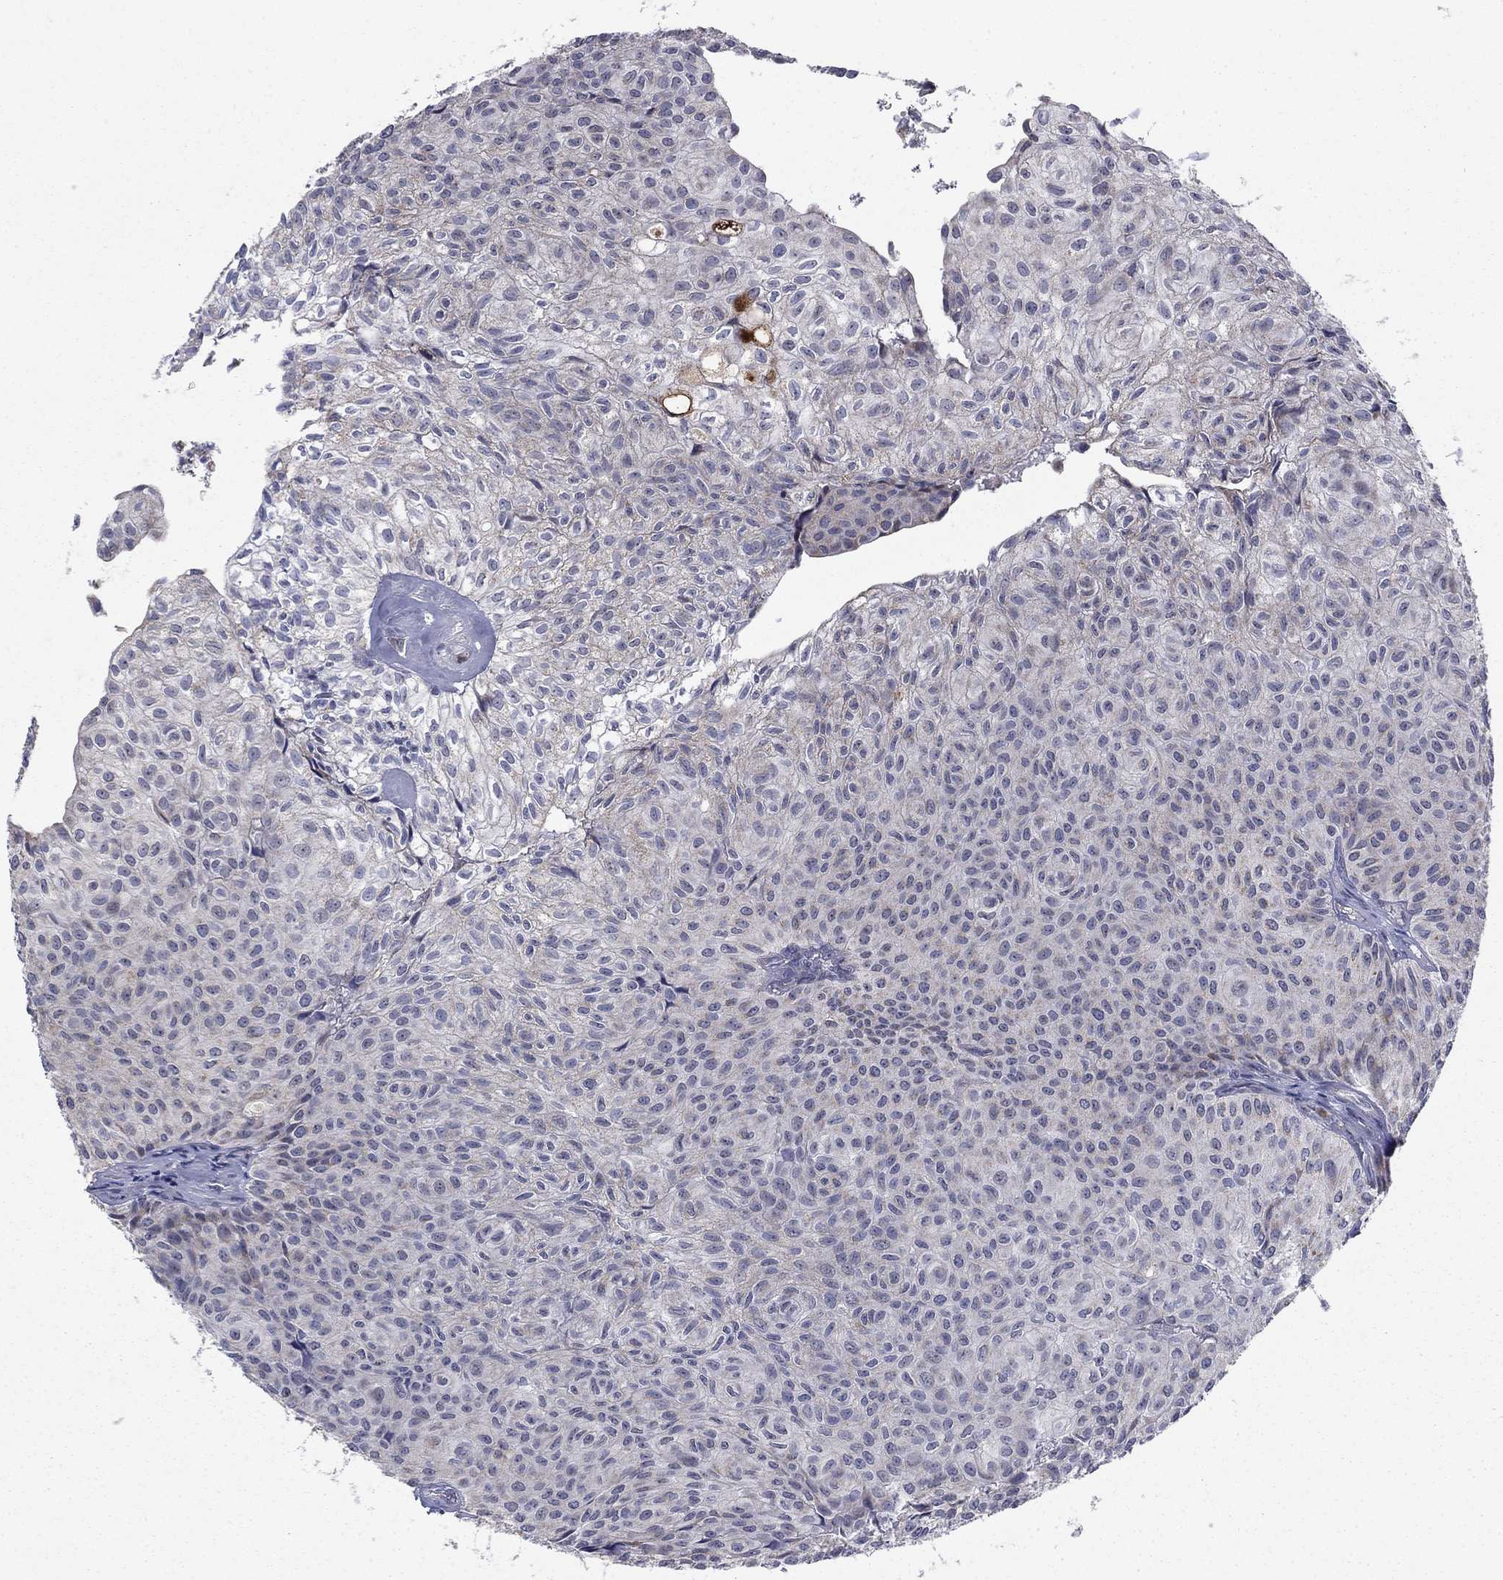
{"staining": {"intensity": "negative", "quantity": "none", "location": "none"}, "tissue": "urothelial cancer", "cell_type": "Tumor cells", "image_type": "cancer", "snomed": [{"axis": "morphology", "description": "Urothelial carcinoma, Low grade"}, {"axis": "topography", "description": "Urinary bladder"}], "caption": "Immunohistochemistry (IHC) image of neoplastic tissue: human urothelial carcinoma (low-grade) stained with DAB (3,3'-diaminobenzidine) shows no significant protein positivity in tumor cells.", "gene": "DOP1B", "patient": {"sex": "male", "age": 89}}